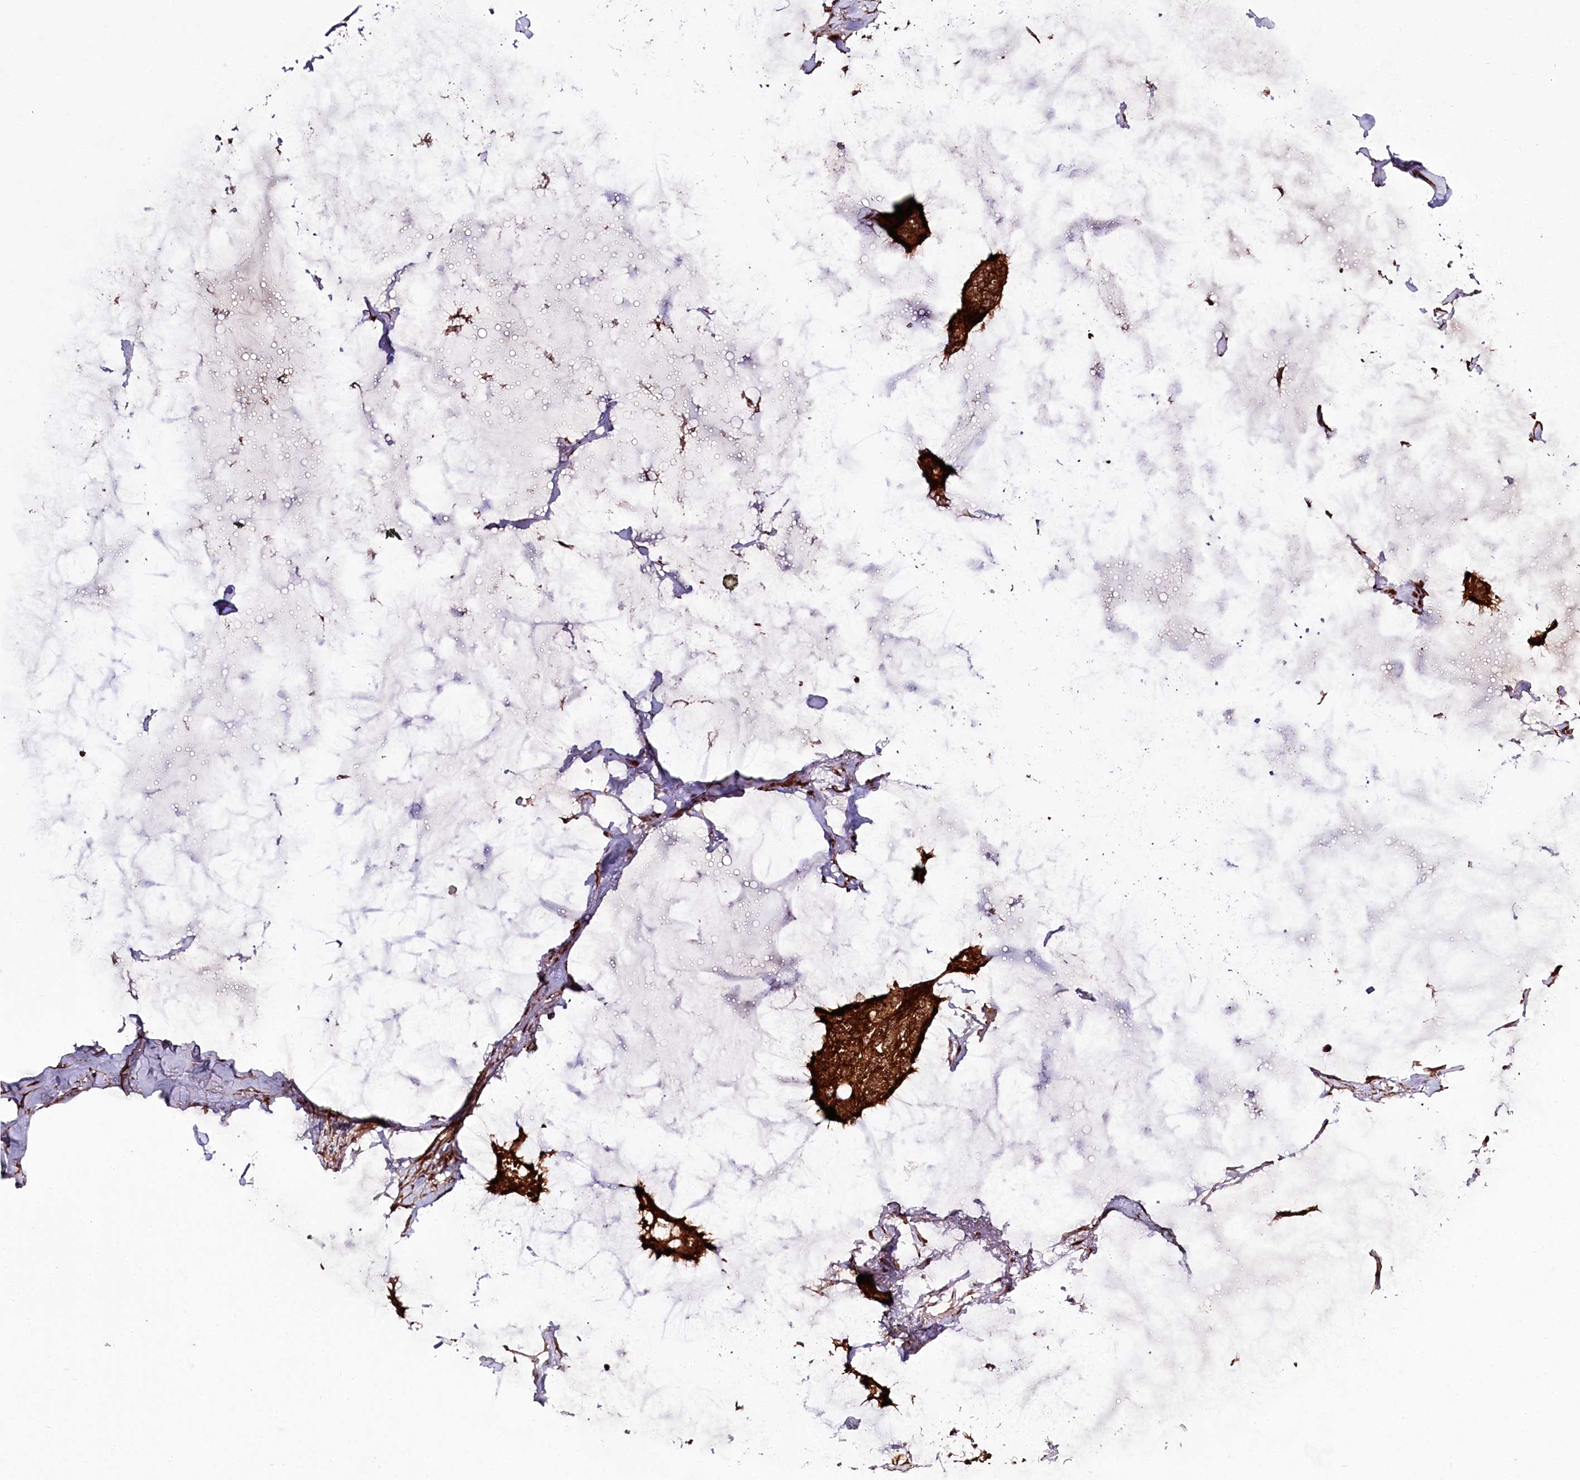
{"staining": {"intensity": "strong", "quantity": ">75%", "location": "cytoplasmic/membranous"}, "tissue": "breast cancer", "cell_type": "Tumor cells", "image_type": "cancer", "snomed": [{"axis": "morphology", "description": "Duct carcinoma"}, {"axis": "topography", "description": "Breast"}], "caption": "The image displays immunohistochemical staining of breast cancer (infiltrating ductal carcinoma). There is strong cytoplasmic/membranous positivity is appreciated in approximately >75% of tumor cells.", "gene": "REXO2", "patient": {"sex": "female", "age": 93}}